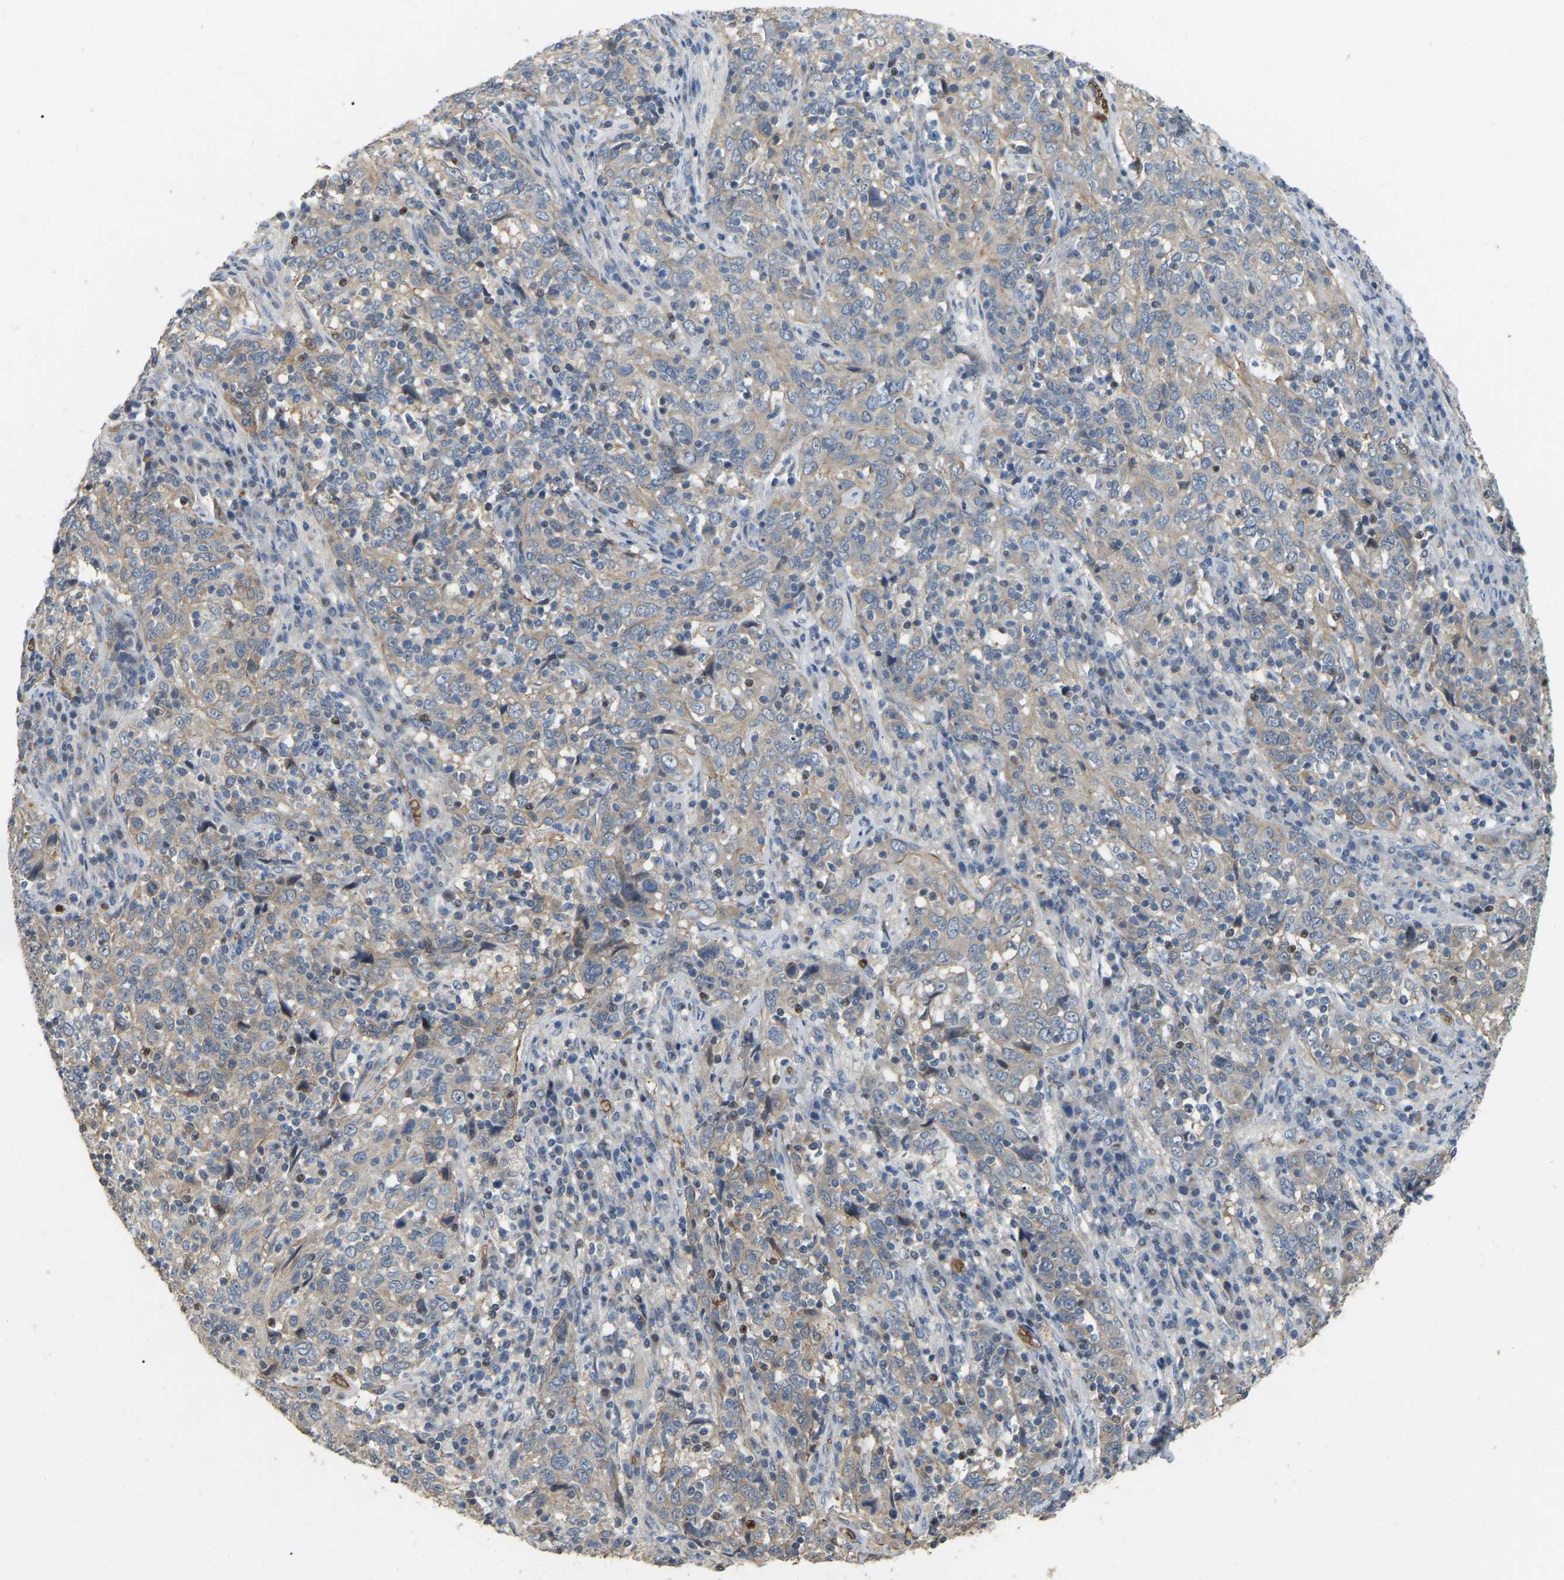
{"staining": {"intensity": "weak", "quantity": ">75%", "location": "cytoplasmic/membranous"}, "tissue": "cervical cancer", "cell_type": "Tumor cells", "image_type": "cancer", "snomed": [{"axis": "morphology", "description": "Squamous cell carcinoma, NOS"}, {"axis": "topography", "description": "Cervix"}], "caption": "Cervical cancer stained with immunohistochemistry reveals weak cytoplasmic/membranous expression in approximately >75% of tumor cells.", "gene": "CFAP298", "patient": {"sex": "female", "age": 46}}